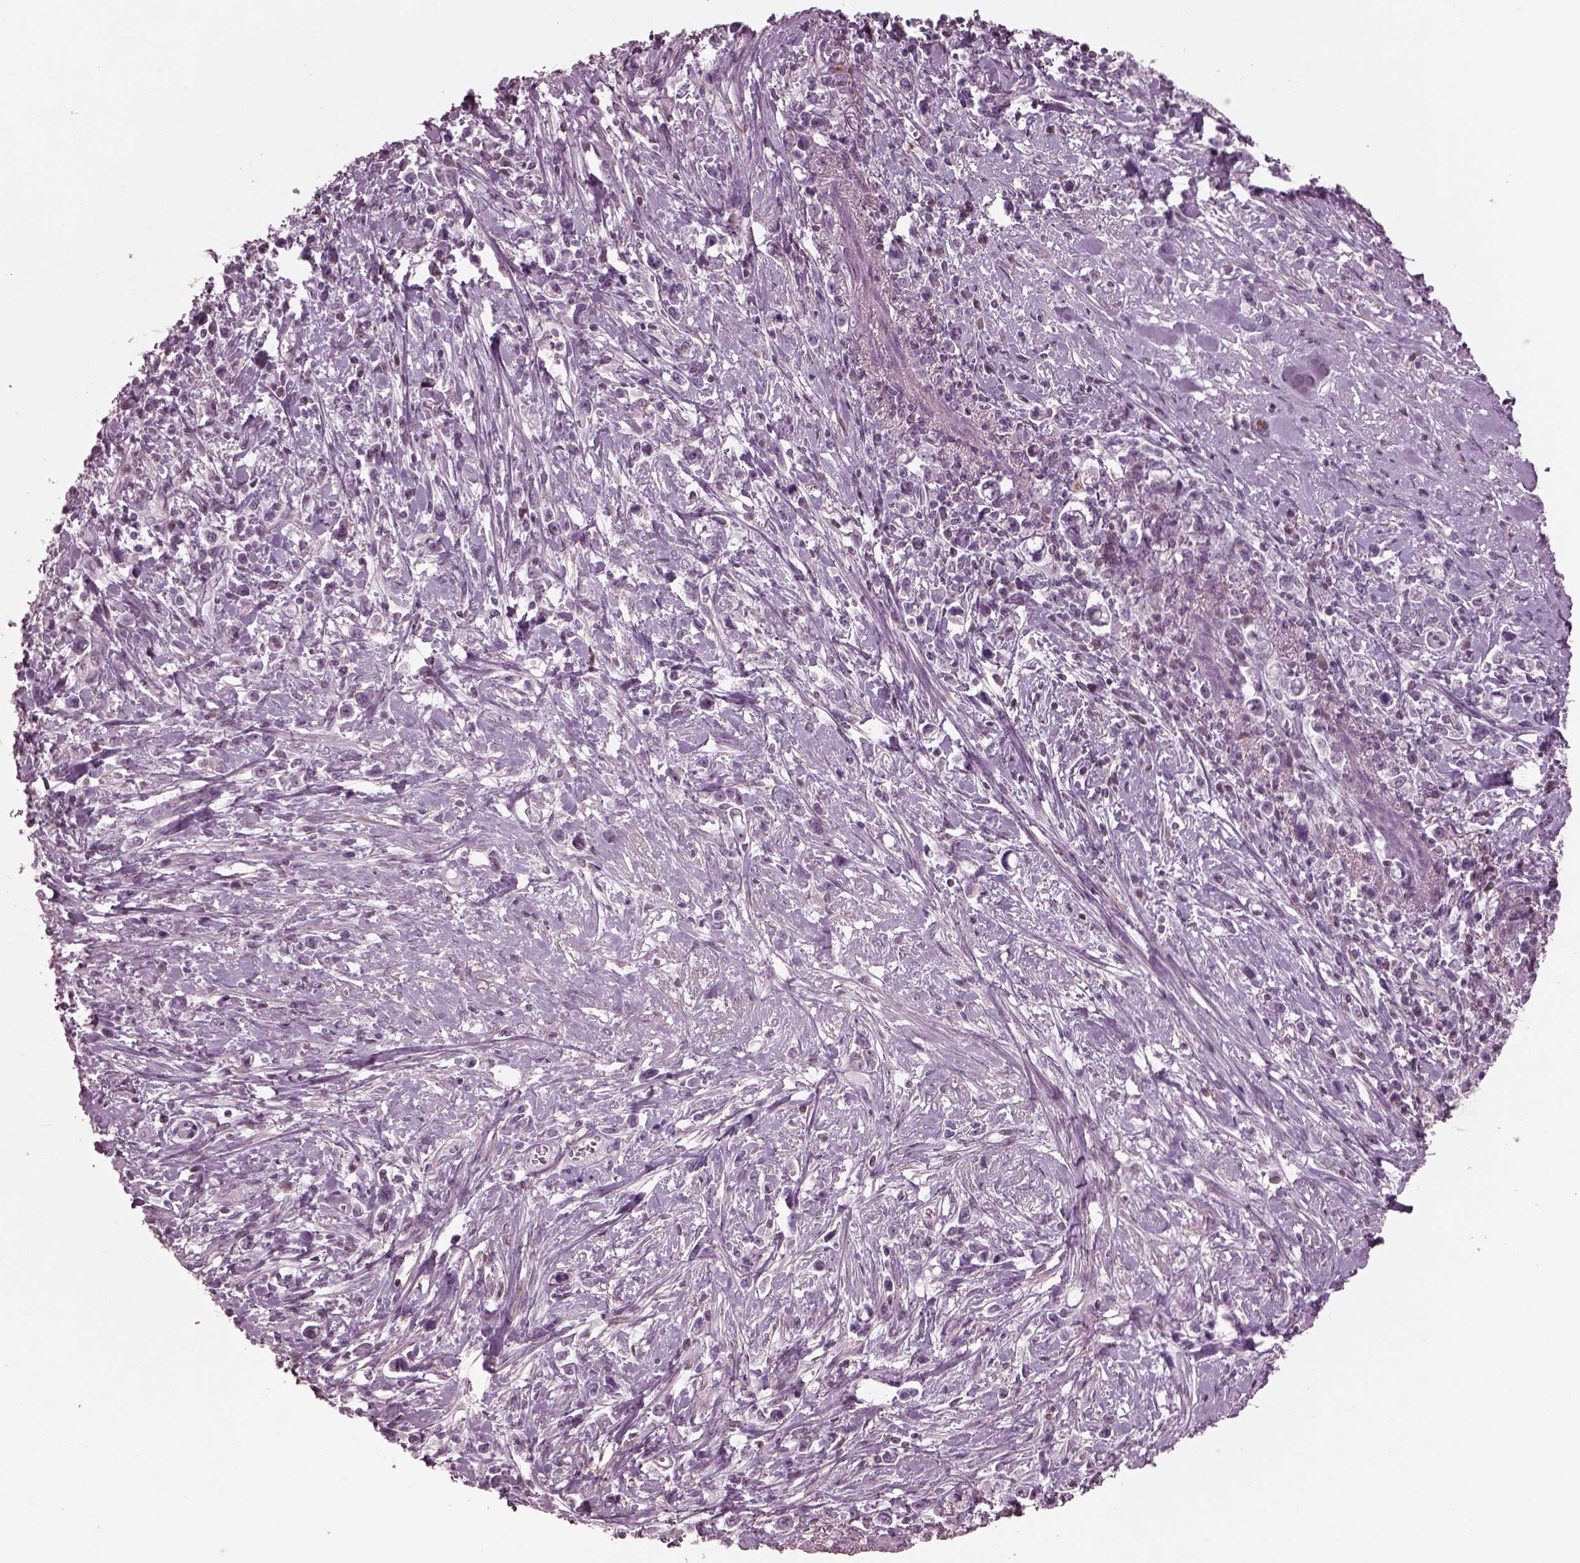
{"staining": {"intensity": "negative", "quantity": "none", "location": "none"}, "tissue": "stomach cancer", "cell_type": "Tumor cells", "image_type": "cancer", "snomed": [{"axis": "morphology", "description": "Adenocarcinoma, NOS"}, {"axis": "topography", "description": "Stomach"}], "caption": "Image shows no significant protein positivity in tumor cells of adenocarcinoma (stomach).", "gene": "BFSP1", "patient": {"sex": "male", "age": 63}}